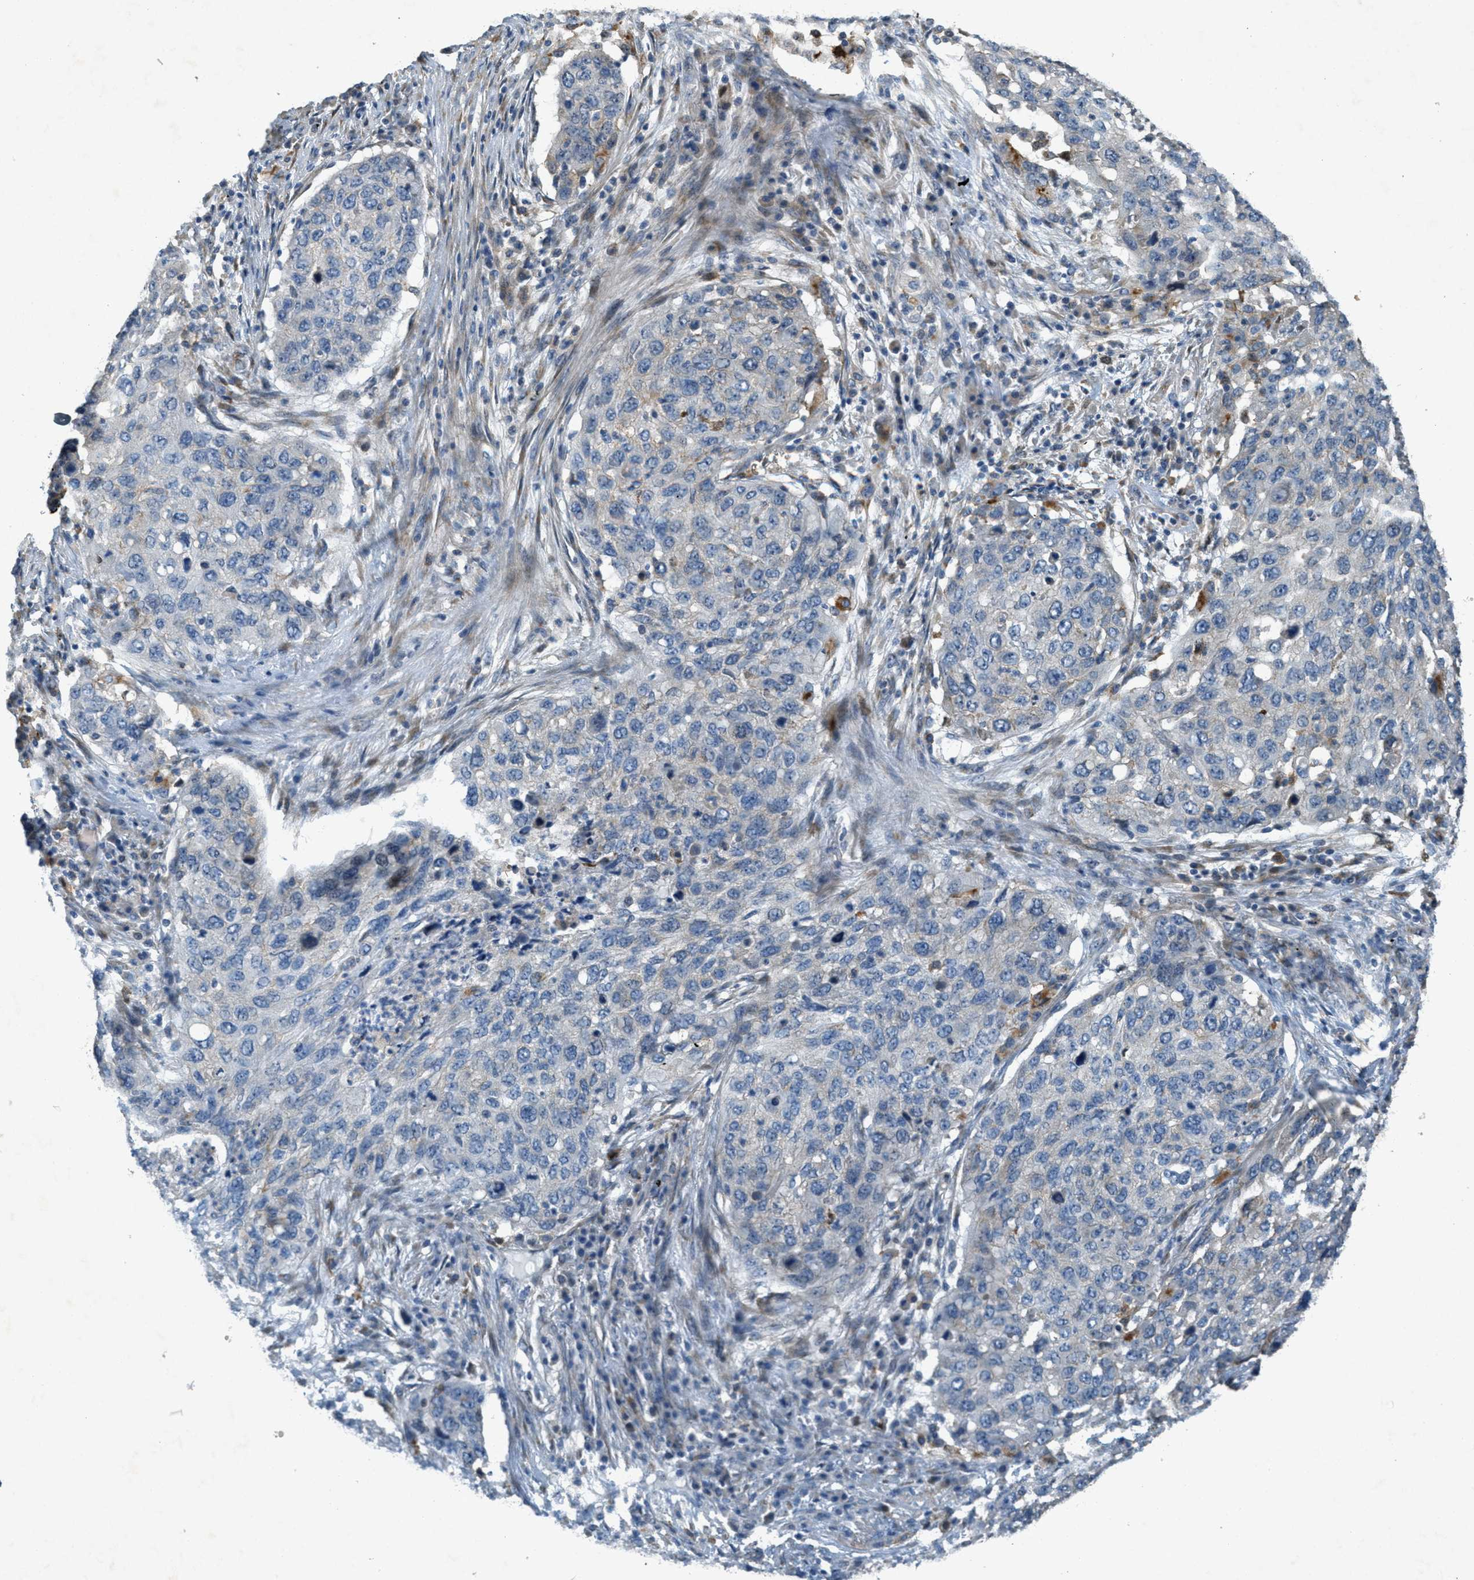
{"staining": {"intensity": "negative", "quantity": "none", "location": "none"}, "tissue": "lung cancer", "cell_type": "Tumor cells", "image_type": "cancer", "snomed": [{"axis": "morphology", "description": "Squamous cell carcinoma, NOS"}, {"axis": "topography", "description": "Lung"}], "caption": "IHC of lung cancer reveals no staining in tumor cells.", "gene": "ADCY5", "patient": {"sex": "female", "age": 63}}